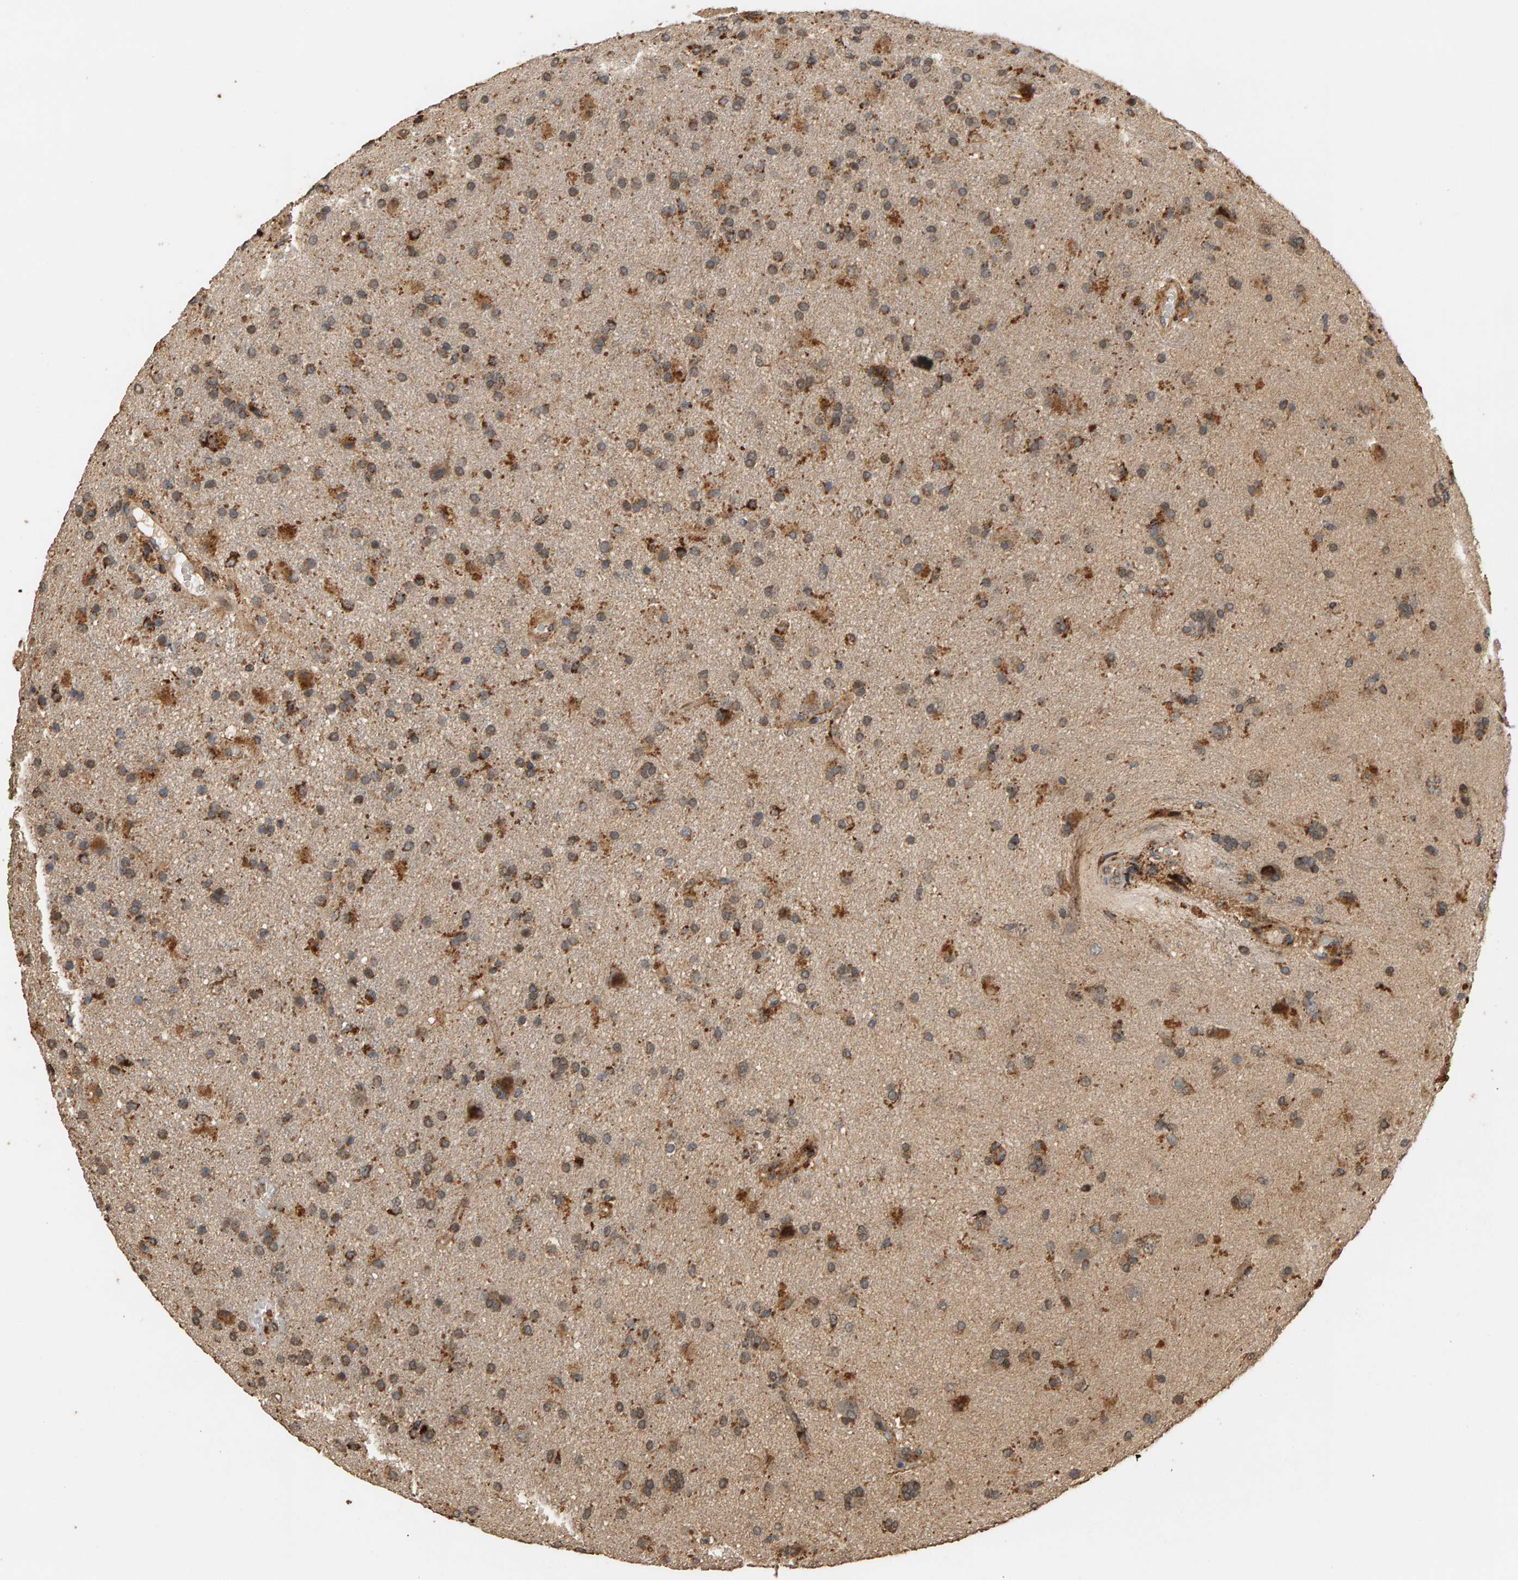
{"staining": {"intensity": "moderate", "quantity": ">75%", "location": "cytoplasmic/membranous"}, "tissue": "glioma", "cell_type": "Tumor cells", "image_type": "cancer", "snomed": [{"axis": "morphology", "description": "Glioma, malignant, High grade"}, {"axis": "topography", "description": "Brain"}], "caption": "Human malignant glioma (high-grade) stained for a protein (brown) exhibits moderate cytoplasmic/membranous positive positivity in about >75% of tumor cells.", "gene": "GSTK1", "patient": {"sex": "male", "age": 72}}